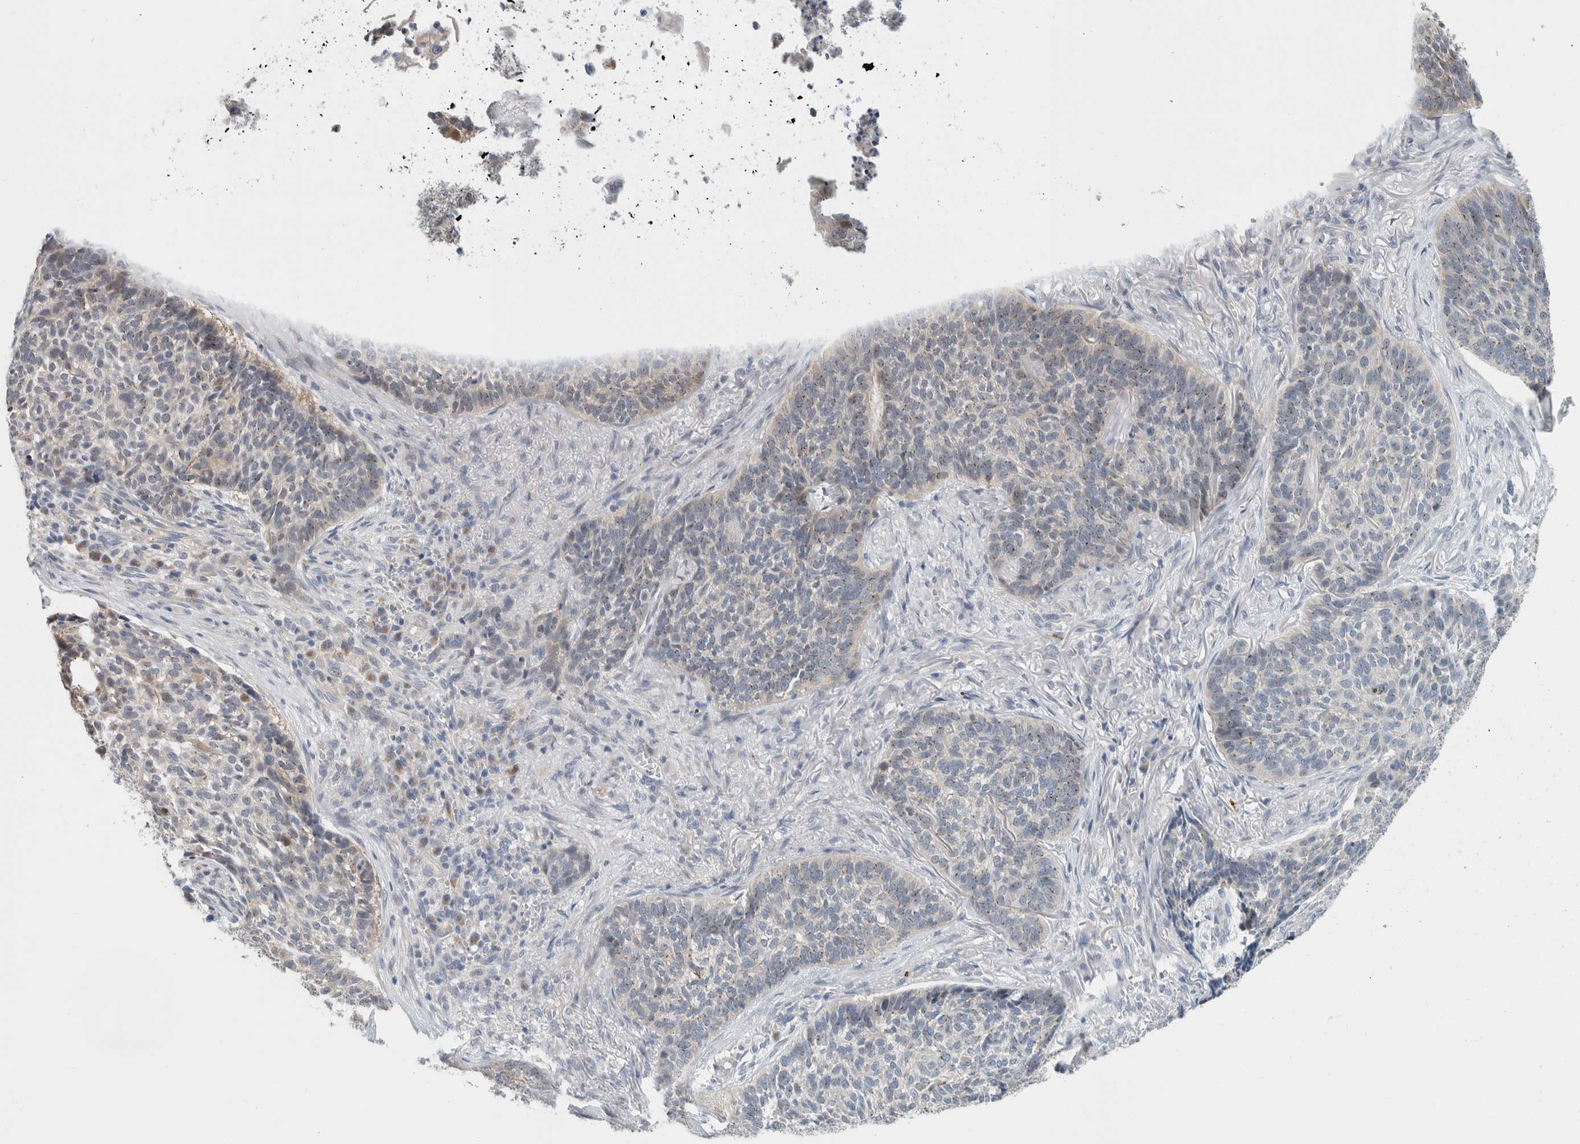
{"staining": {"intensity": "moderate", "quantity": "<25%", "location": "cytoplasmic/membranous"}, "tissue": "skin cancer", "cell_type": "Tumor cells", "image_type": "cancer", "snomed": [{"axis": "morphology", "description": "Basal cell carcinoma"}, {"axis": "topography", "description": "Skin"}], "caption": "Protein staining of skin basal cell carcinoma tissue exhibits moderate cytoplasmic/membranous expression in about <25% of tumor cells.", "gene": "CRAT", "patient": {"sex": "male", "age": 85}}